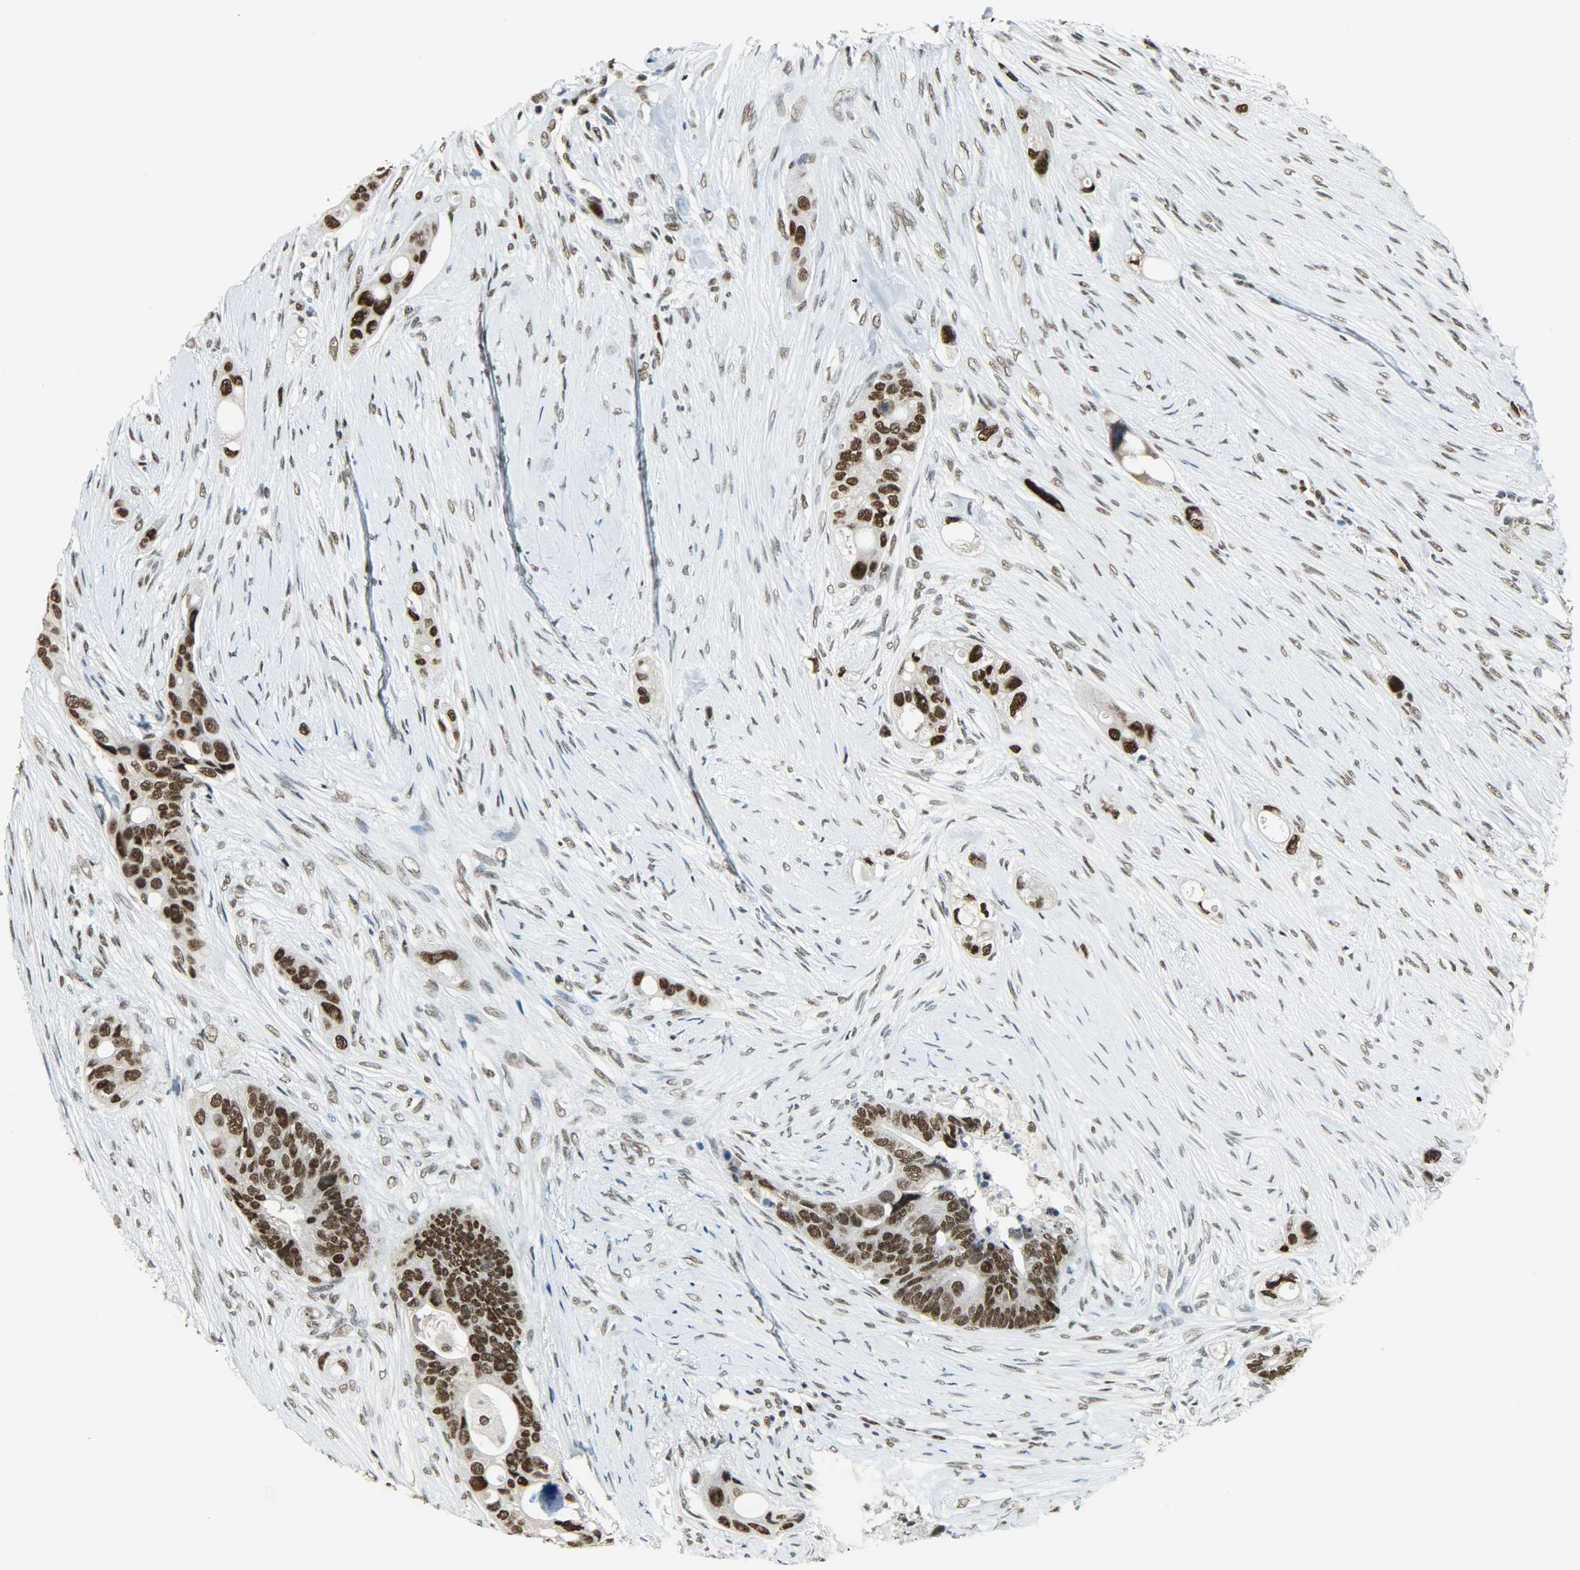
{"staining": {"intensity": "strong", "quantity": ">75%", "location": "nuclear"}, "tissue": "colorectal cancer", "cell_type": "Tumor cells", "image_type": "cancer", "snomed": [{"axis": "morphology", "description": "Adenocarcinoma, NOS"}, {"axis": "topography", "description": "Colon"}], "caption": "A high amount of strong nuclear staining is seen in approximately >75% of tumor cells in adenocarcinoma (colorectal) tissue.", "gene": "MYEF2", "patient": {"sex": "female", "age": 57}}